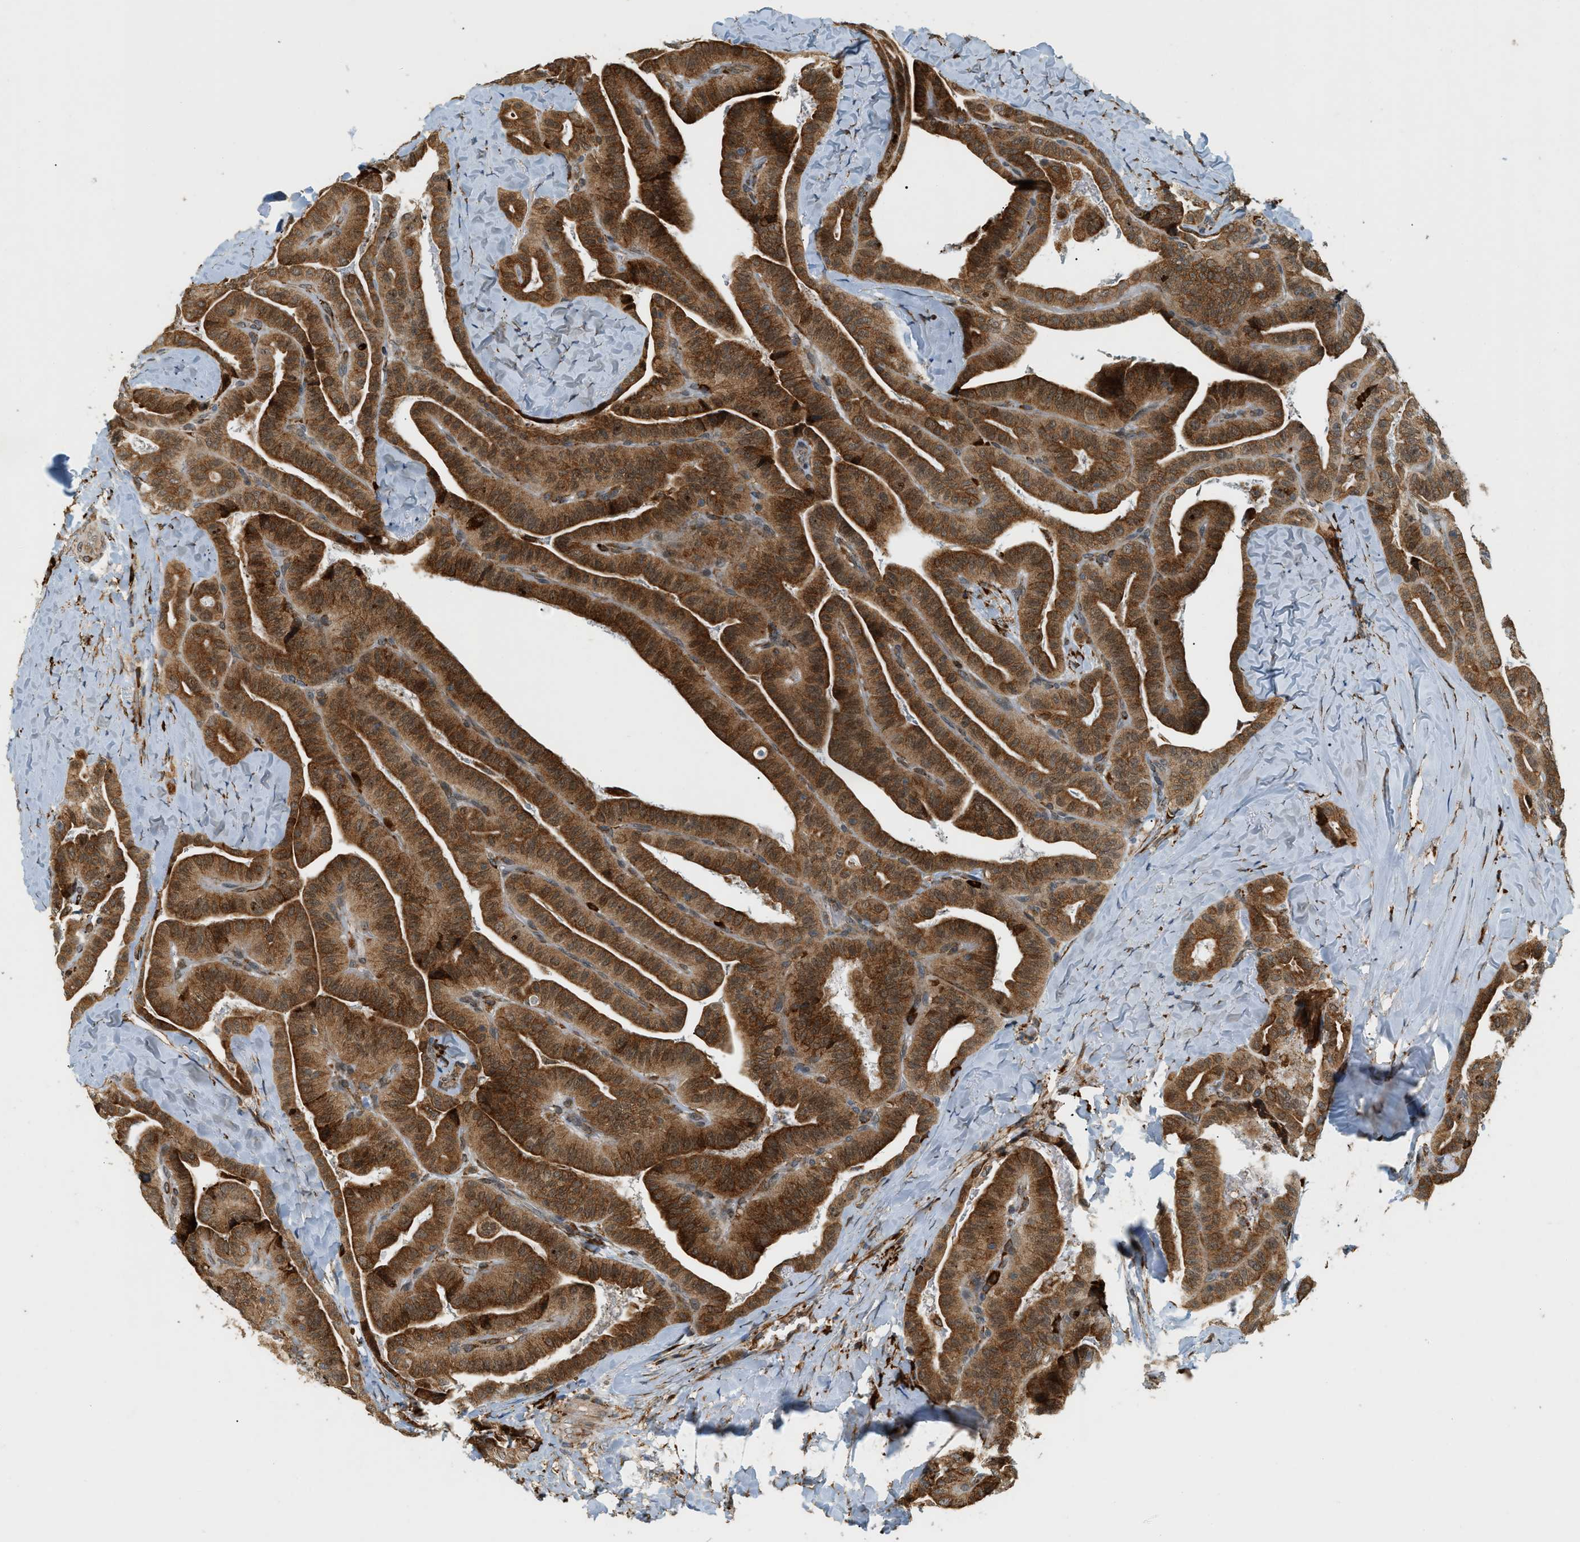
{"staining": {"intensity": "strong", "quantity": ">75%", "location": "cytoplasmic/membranous,nuclear"}, "tissue": "thyroid cancer", "cell_type": "Tumor cells", "image_type": "cancer", "snomed": [{"axis": "morphology", "description": "Papillary adenocarcinoma, NOS"}, {"axis": "topography", "description": "Thyroid gland"}], "caption": "Human thyroid cancer stained with a brown dye demonstrates strong cytoplasmic/membranous and nuclear positive positivity in about >75% of tumor cells.", "gene": "SEMA4D", "patient": {"sex": "male", "age": 77}}